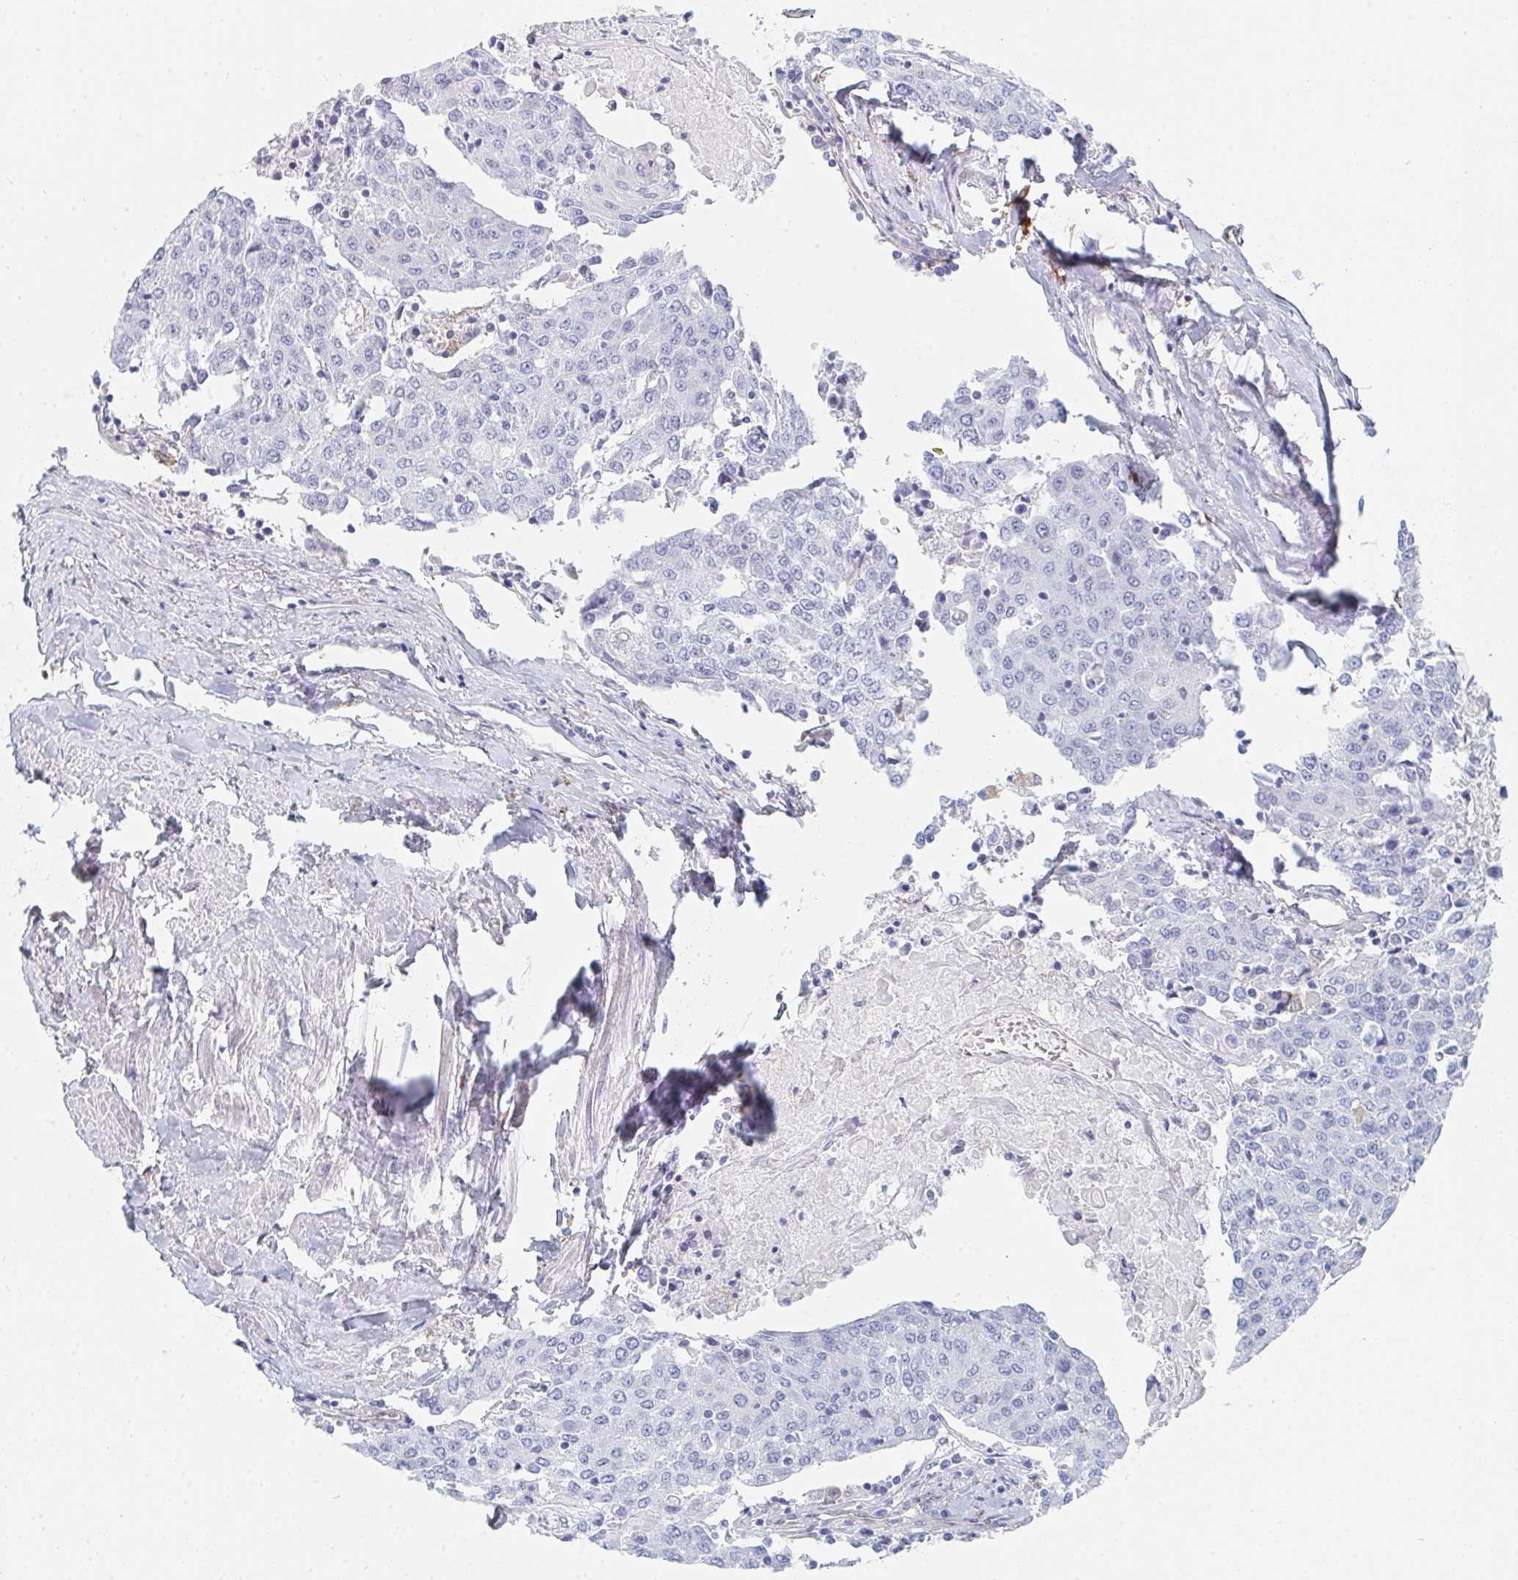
{"staining": {"intensity": "negative", "quantity": "none", "location": "none"}, "tissue": "urothelial cancer", "cell_type": "Tumor cells", "image_type": "cancer", "snomed": [{"axis": "morphology", "description": "Urothelial carcinoma, High grade"}, {"axis": "topography", "description": "Urinary bladder"}], "caption": "Tumor cells show no significant protein staining in urothelial cancer.", "gene": "DAB2", "patient": {"sex": "female", "age": 85}}